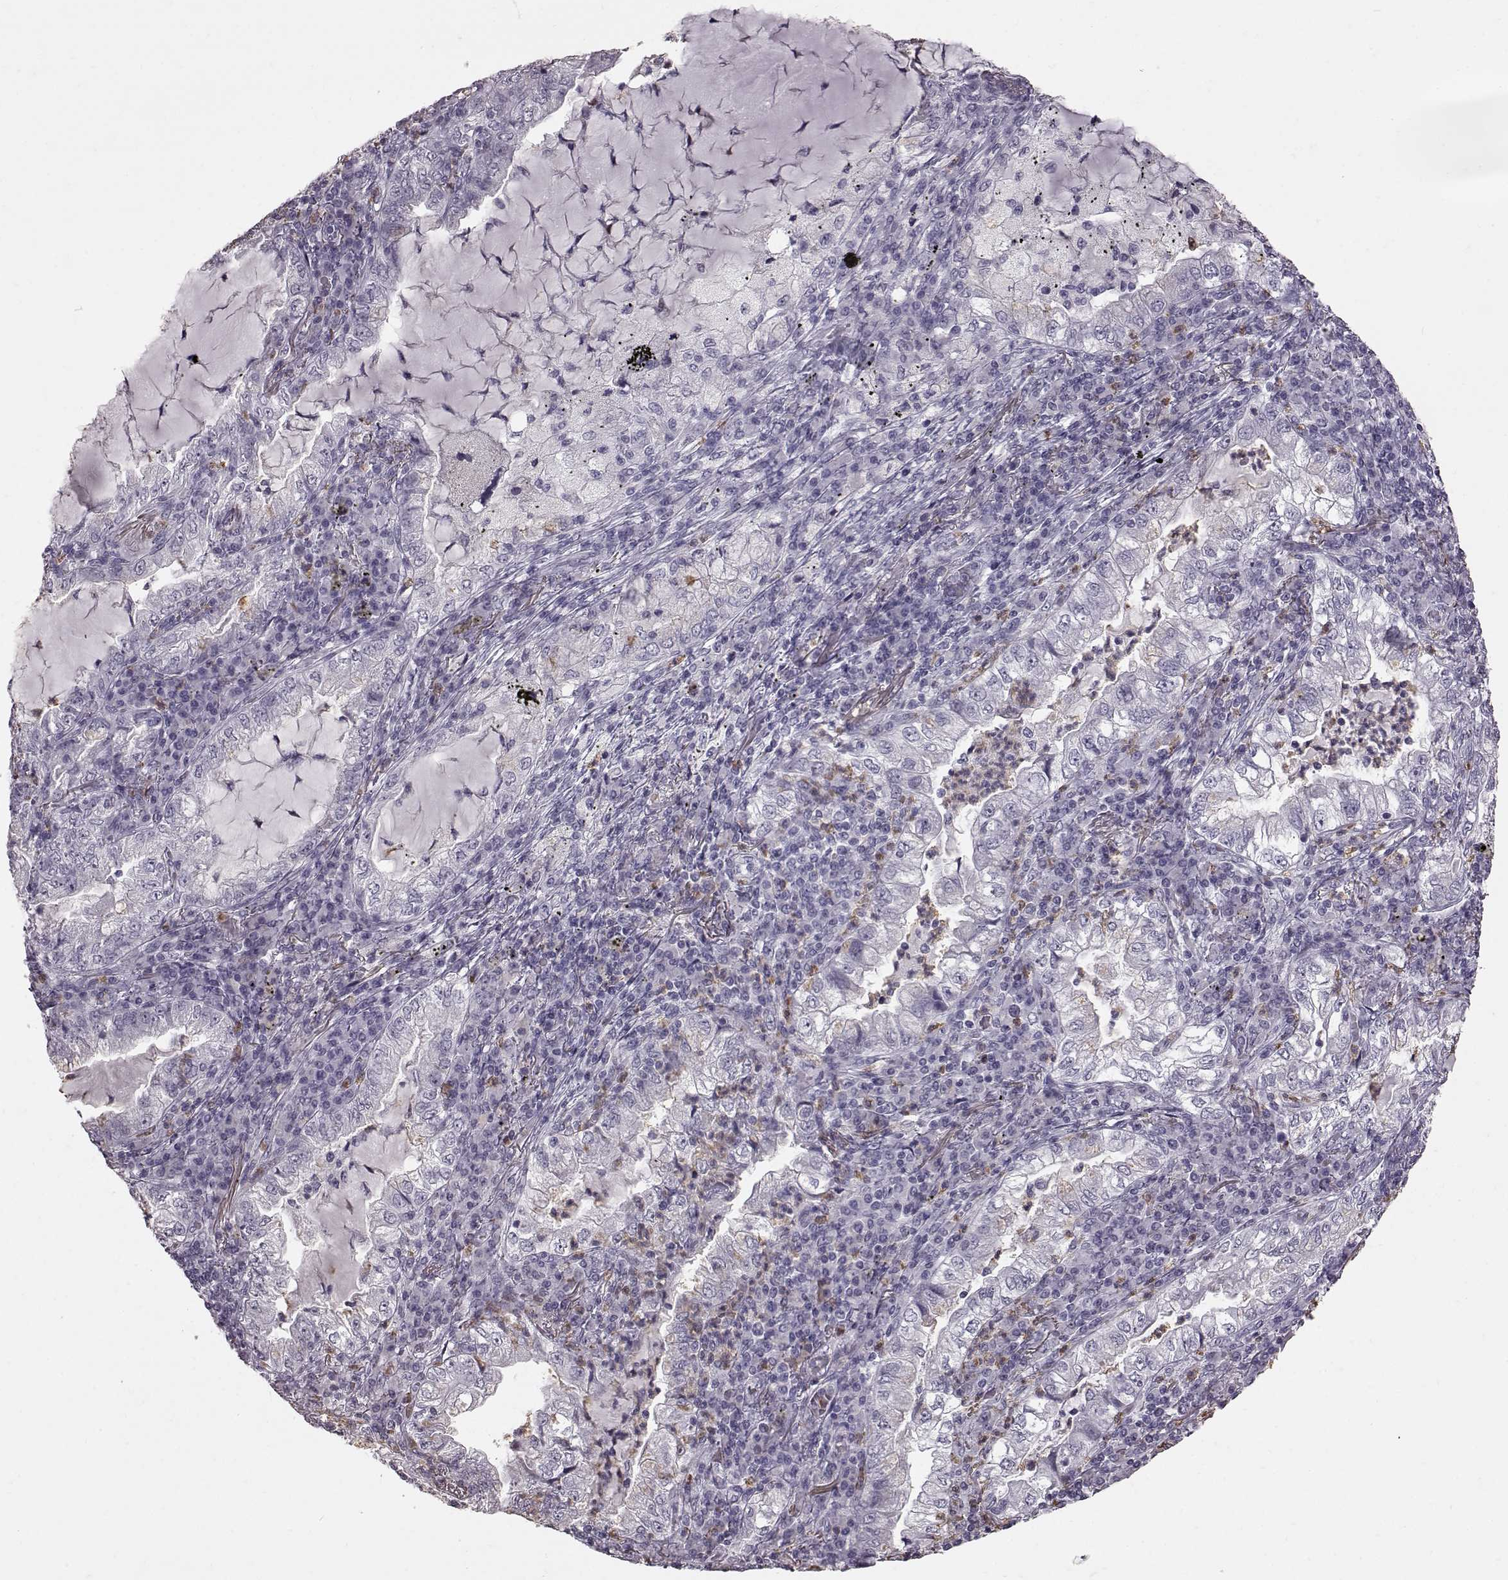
{"staining": {"intensity": "negative", "quantity": "none", "location": "none"}, "tissue": "lung cancer", "cell_type": "Tumor cells", "image_type": "cancer", "snomed": [{"axis": "morphology", "description": "Adenocarcinoma, NOS"}, {"axis": "topography", "description": "Lung"}], "caption": "A micrograph of lung cancer stained for a protein shows no brown staining in tumor cells.", "gene": "FUT4", "patient": {"sex": "female", "age": 73}}